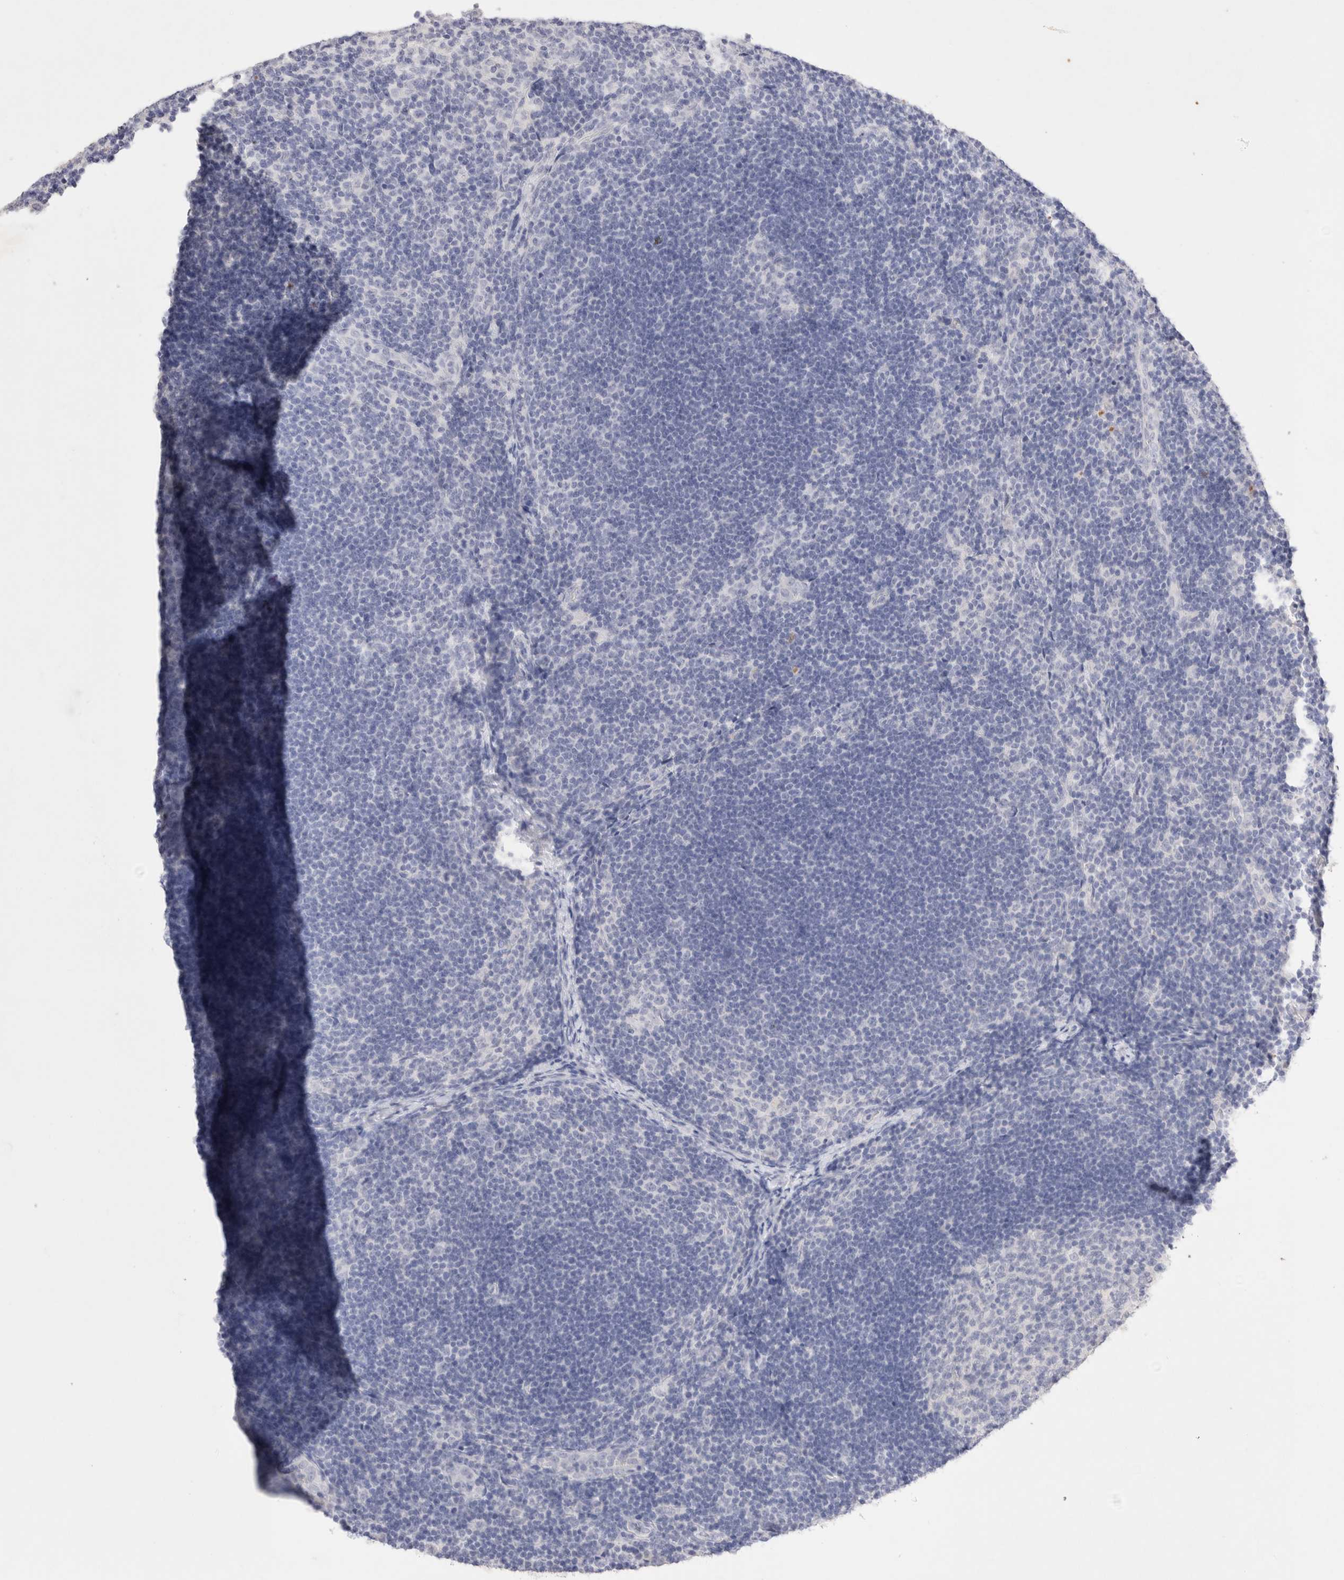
{"staining": {"intensity": "negative", "quantity": "none", "location": "none"}, "tissue": "lymph node", "cell_type": "Germinal center cells", "image_type": "normal", "snomed": [{"axis": "morphology", "description": "Normal tissue, NOS"}, {"axis": "topography", "description": "Lymph node"}], "caption": "There is no significant expression in germinal center cells of lymph node. Brightfield microscopy of immunohistochemistry stained with DAB (3,3'-diaminobenzidine) (brown) and hematoxylin (blue), captured at high magnification.", "gene": "EPCAM", "patient": {"sex": "female", "age": 22}}